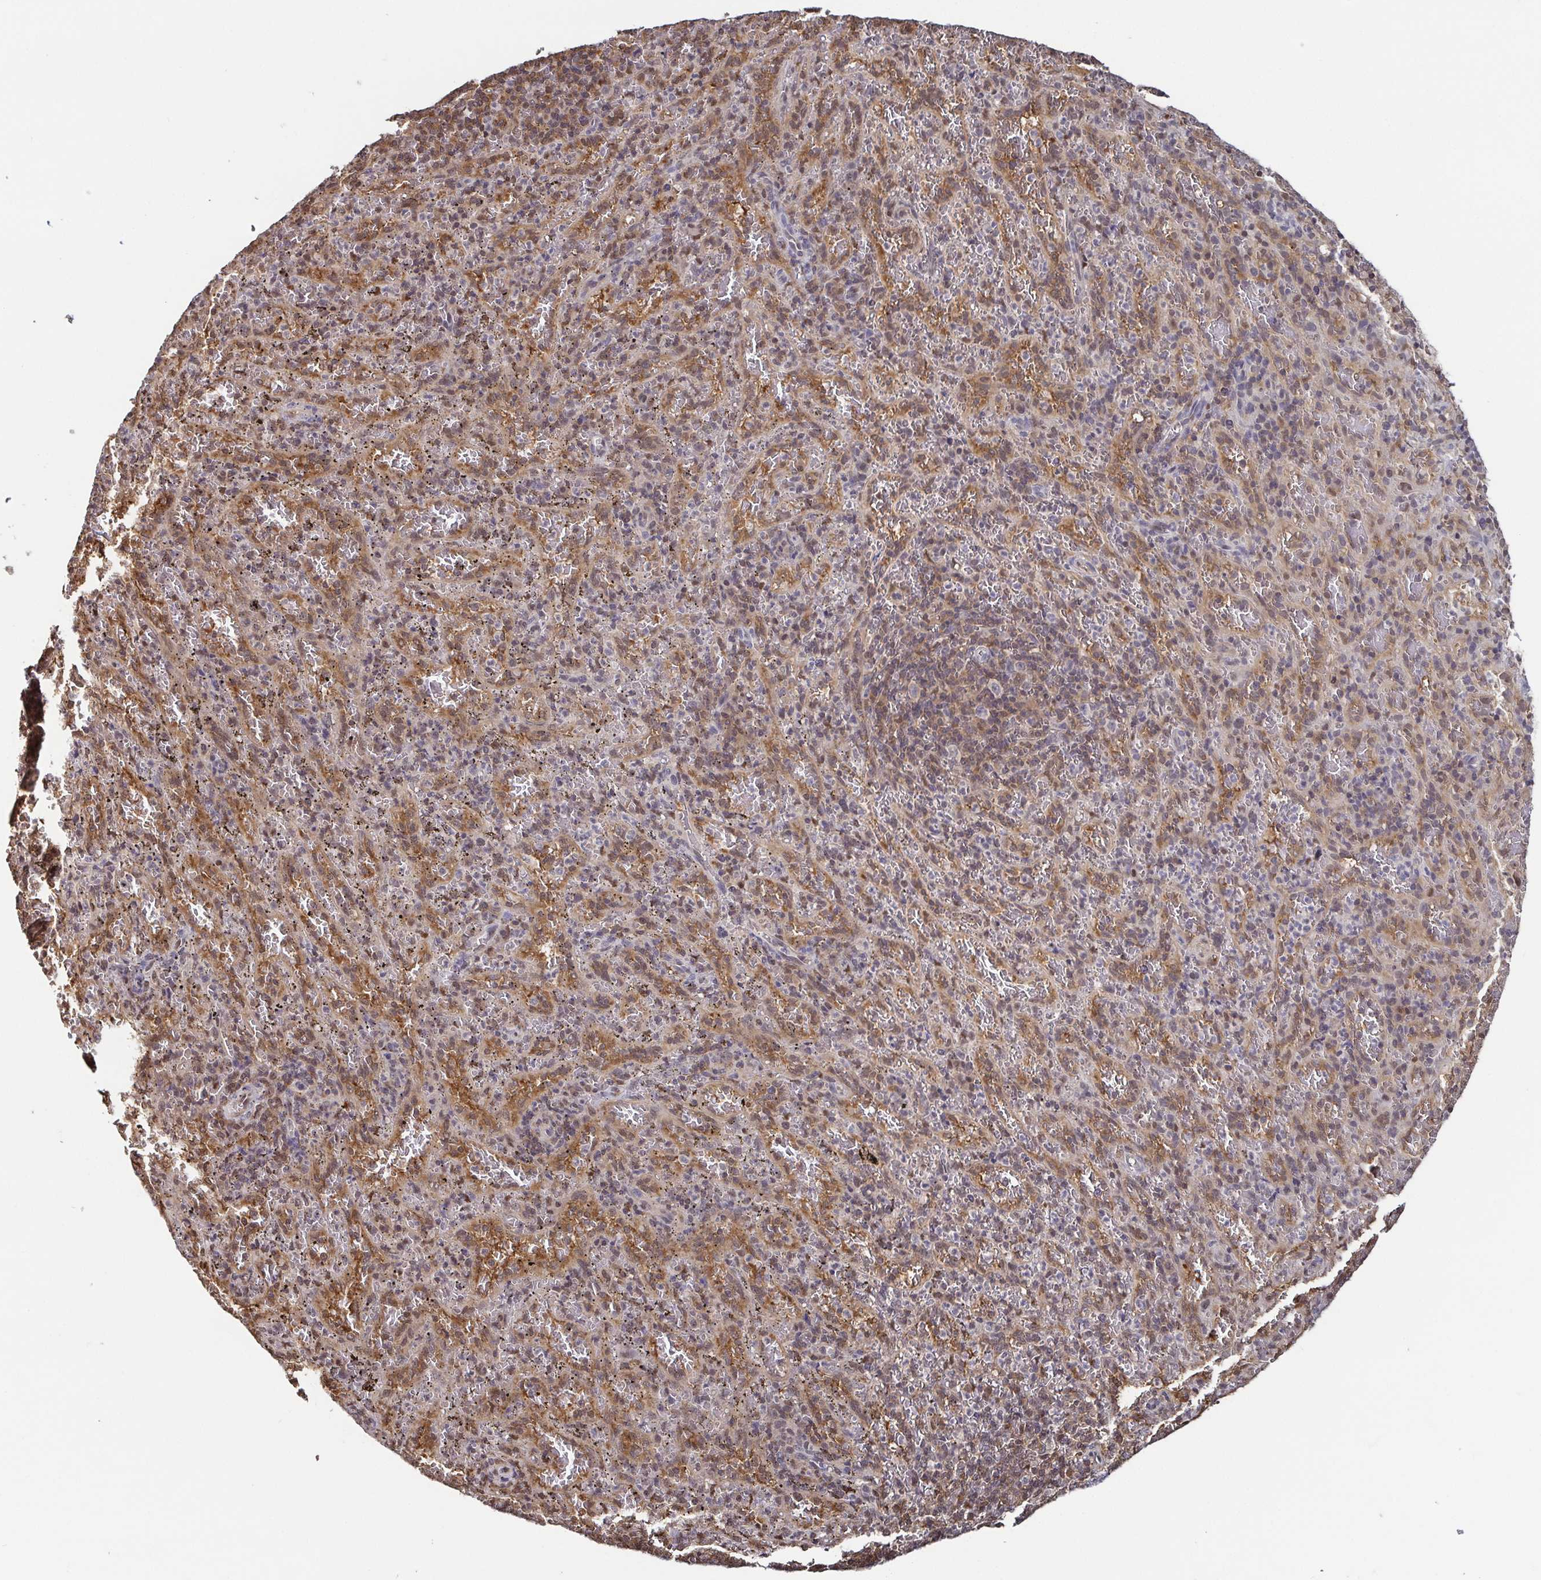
{"staining": {"intensity": "moderate", "quantity": "25%-75%", "location": "cytoplasmic/membranous,nuclear"}, "tissue": "spleen", "cell_type": "Cells in red pulp", "image_type": "normal", "snomed": [{"axis": "morphology", "description": "Normal tissue, NOS"}, {"axis": "topography", "description": "Spleen"}], "caption": "A high-resolution micrograph shows immunohistochemistry staining of unremarkable spleen, which reveals moderate cytoplasmic/membranous,nuclear staining in about 25%-75% of cells in red pulp.", "gene": "PSMB9", "patient": {"sex": "male", "age": 57}}